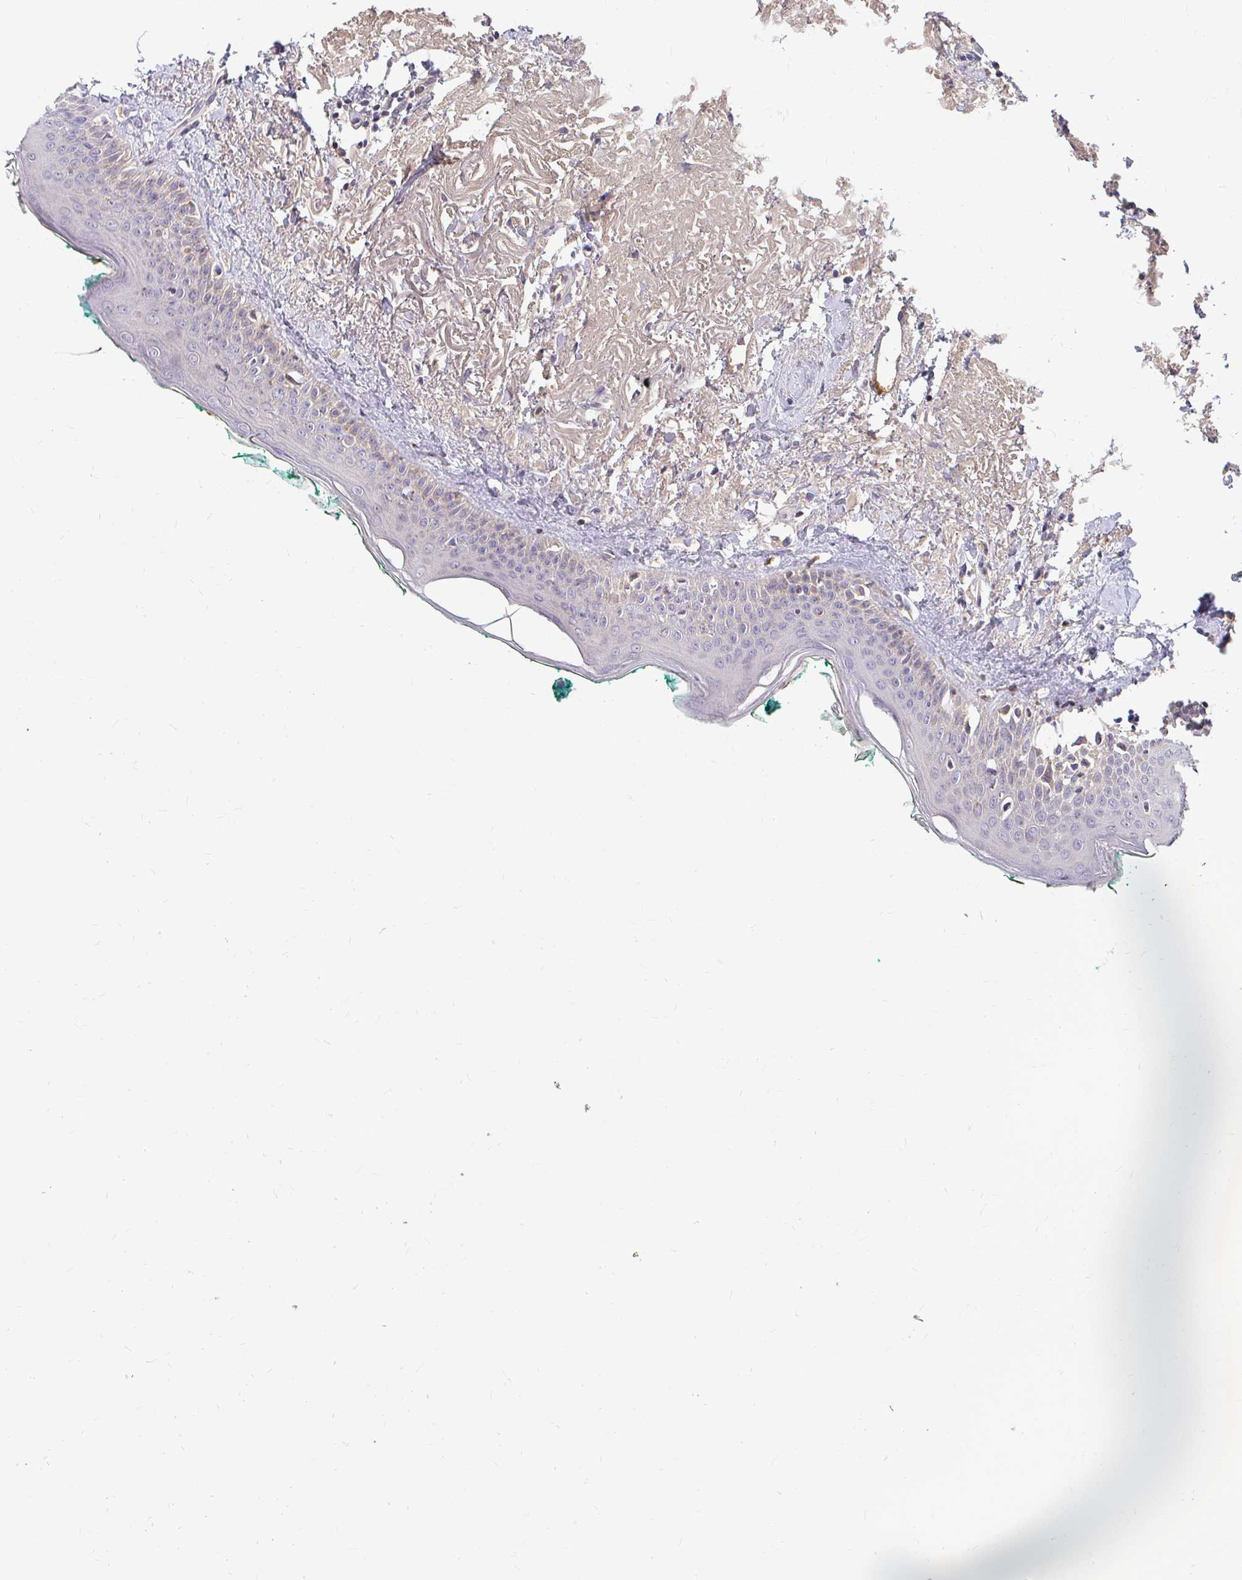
{"staining": {"intensity": "negative", "quantity": "none", "location": "none"}, "tissue": "oral mucosa", "cell_type": "Squamous epithelial cells", "image_type": "normal", "snomed": [{"axis": "morphology", "description": "Normal tissue, NOS"}, {"axis": "topography", "description": "Oral tissue"}], "caption": "This is a micrograph of IHC staining of normal oral mucosa, which shows no staining in squamous epithelial cells. Brightfield microscopy of IHC stained with DAB (brown) and hematoxylin (blue), captured at high magnification.", "gene": "LOXL4", "patient": {"sex": "female", "age": 70}}